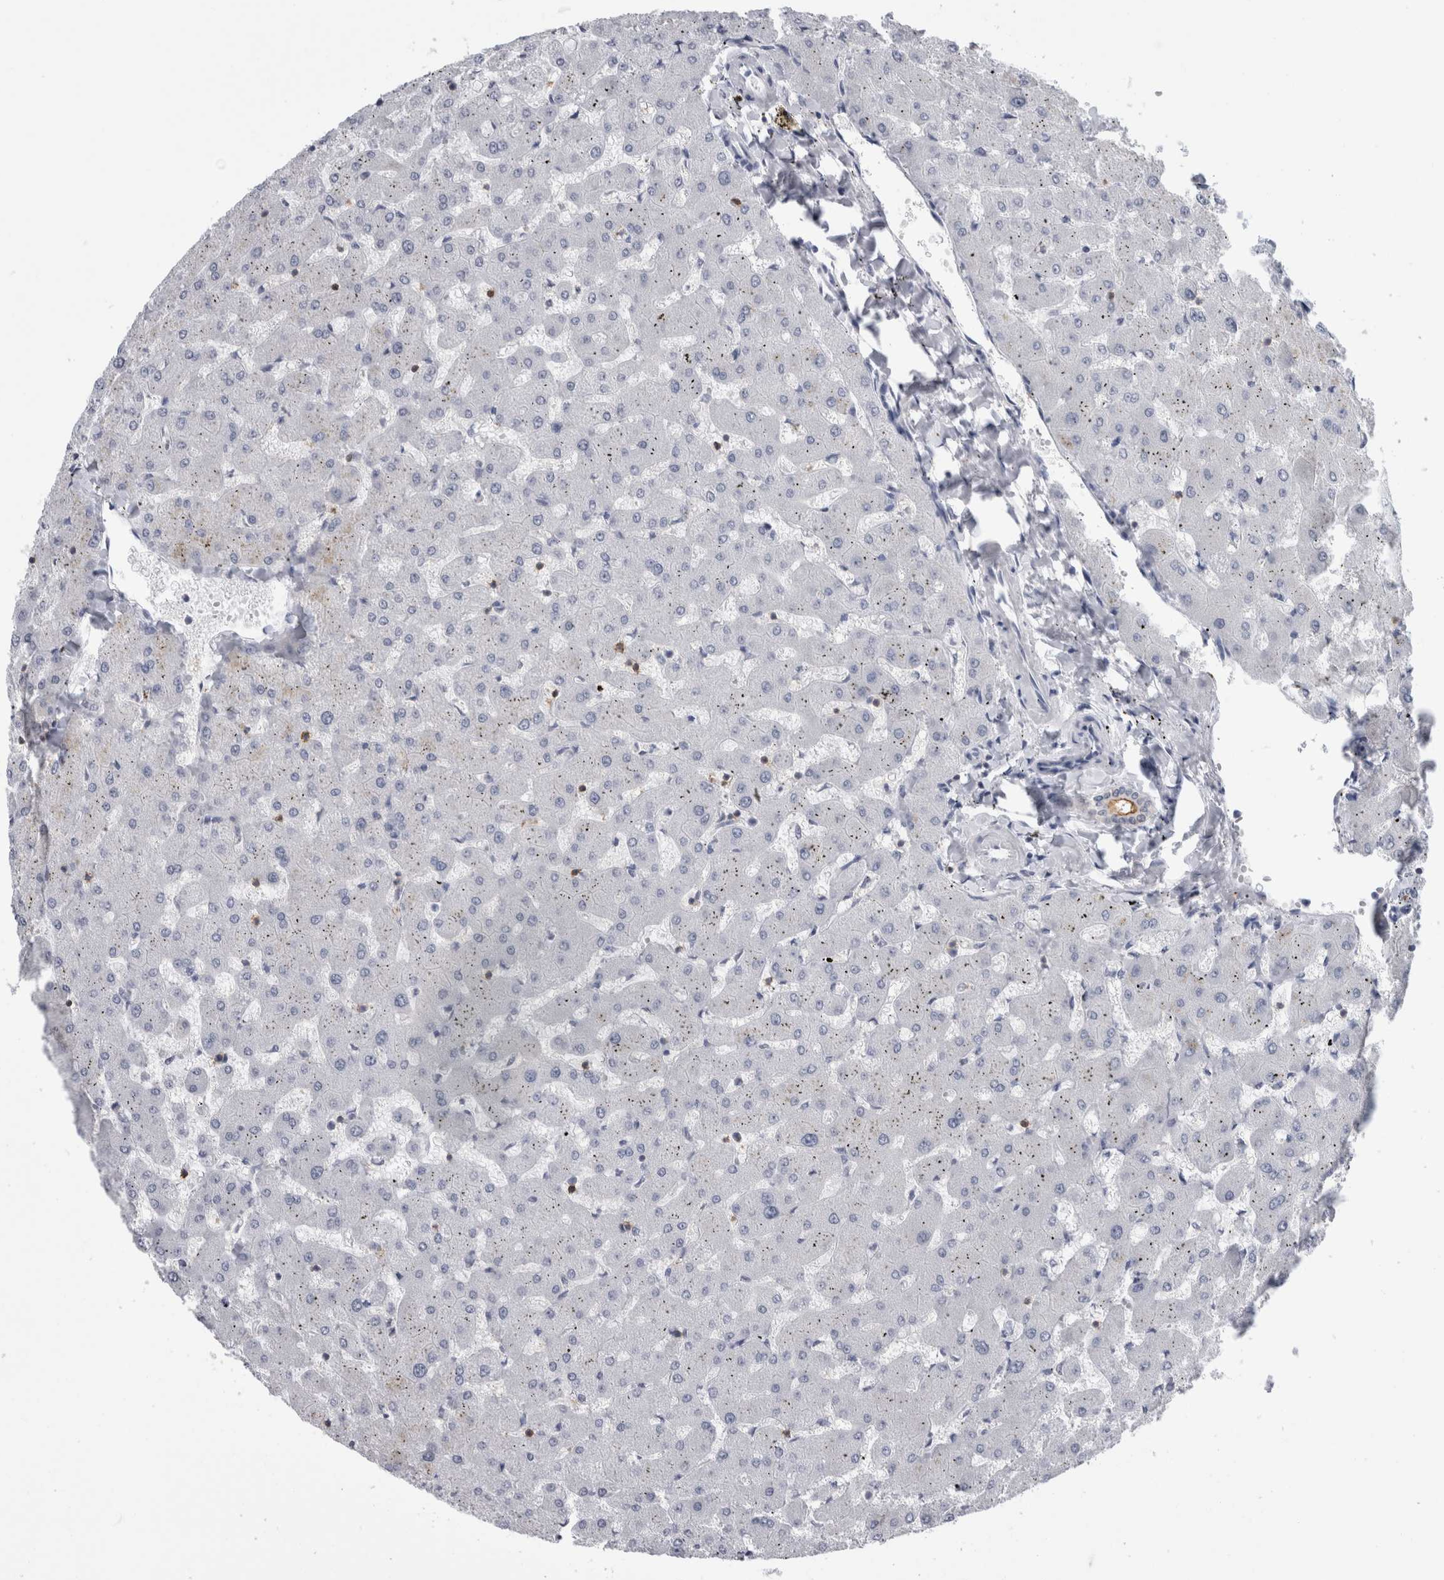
{"staining": {"intensity": "weak", "quantity": "<25%", "location": "cytoplasmic/membranous"}, "tissue": "liver", "cell_type": "Cholangiocytes", "image_type": "normal", "snomed": [{"axis": "morphology", "description": "Normal tissue, NOS"}, {"axis": "topography", "description": "Liver"}], "caption": "A histopathology image of liver stained for a protein reveals no brown staining in cholangiocytes.", "gene": "ANKFY1", "patient": {"sex": "female", "age": 63}}